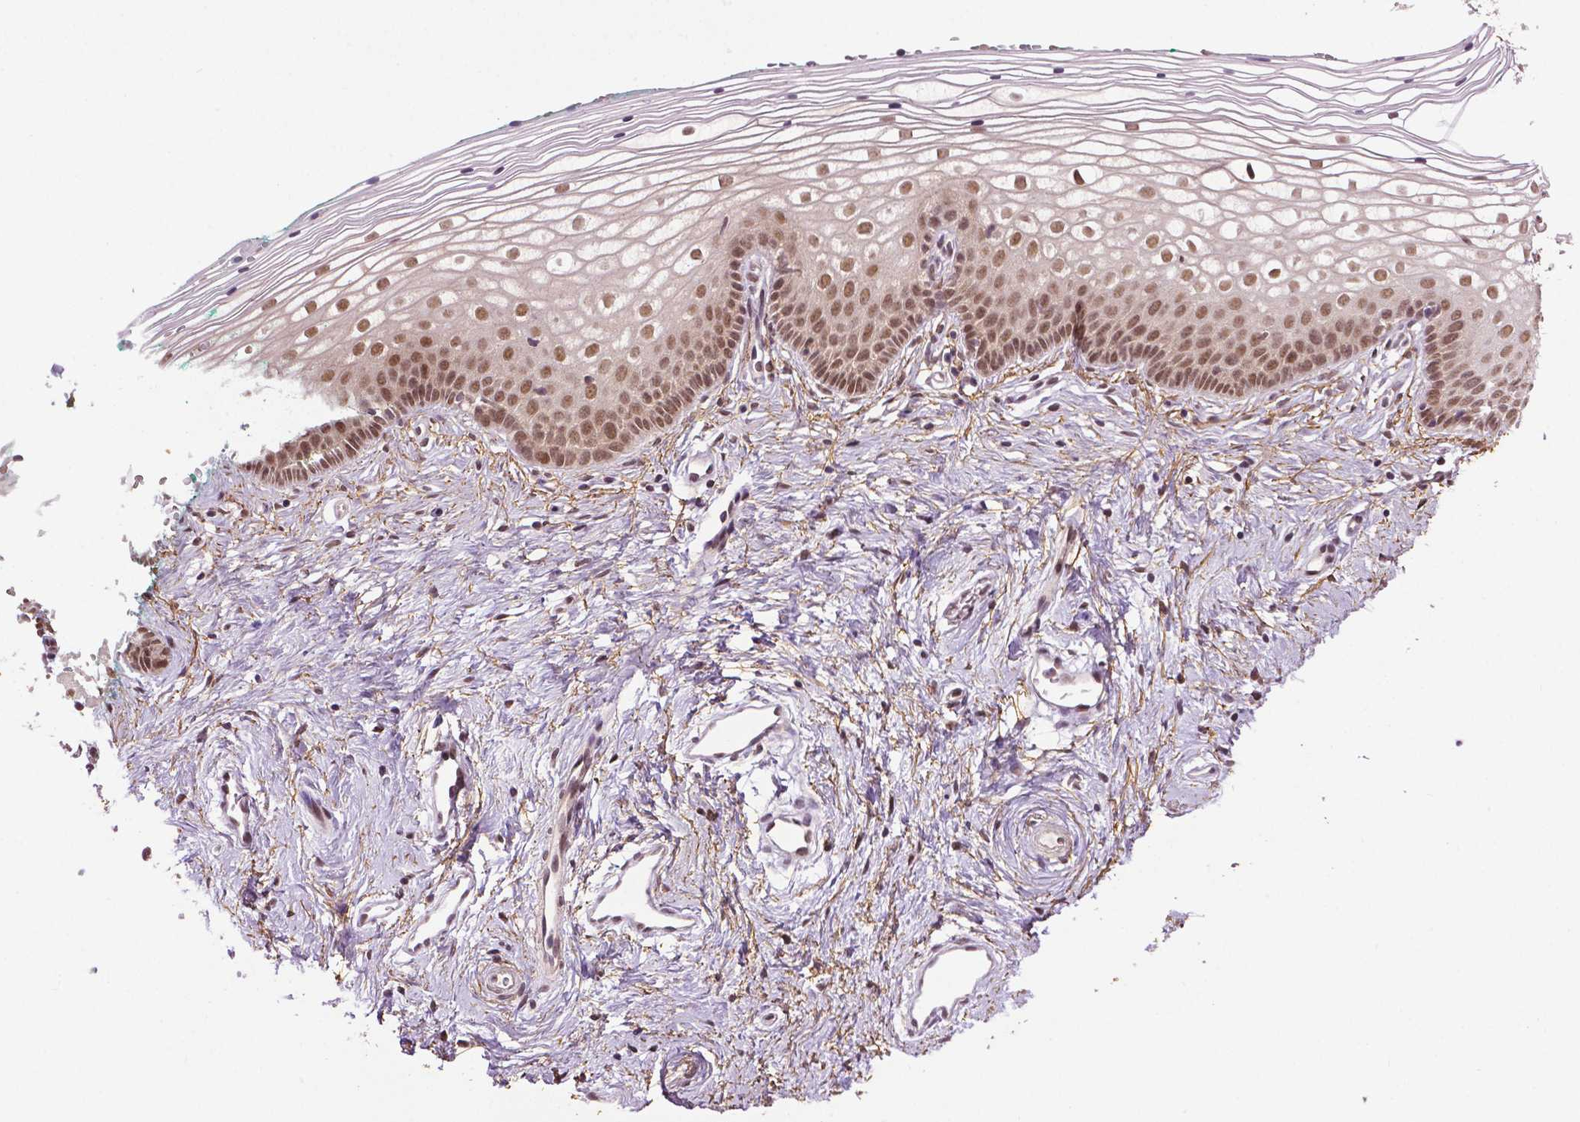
{"staining": {"intensity": "moderate", "quantity": ">75%", "location": "nuclear"}, "tissue": "vagina", "cell_type": "Squamous epithelial cells", "image_type": "normal", "snomed": [{"axis": "morphology", "description": "Normal tissue, NOS"}, {"axis": "topography", "description": "Vagina"}], "caption": "About >75% of squamous epithelial cells in unremarkable human vagina show moderate nuclear protein positivity as visualized by brown immunohistochemical staining.", "gene": "UBQLN4", "patient": {"sex": "female", "age": 36}}